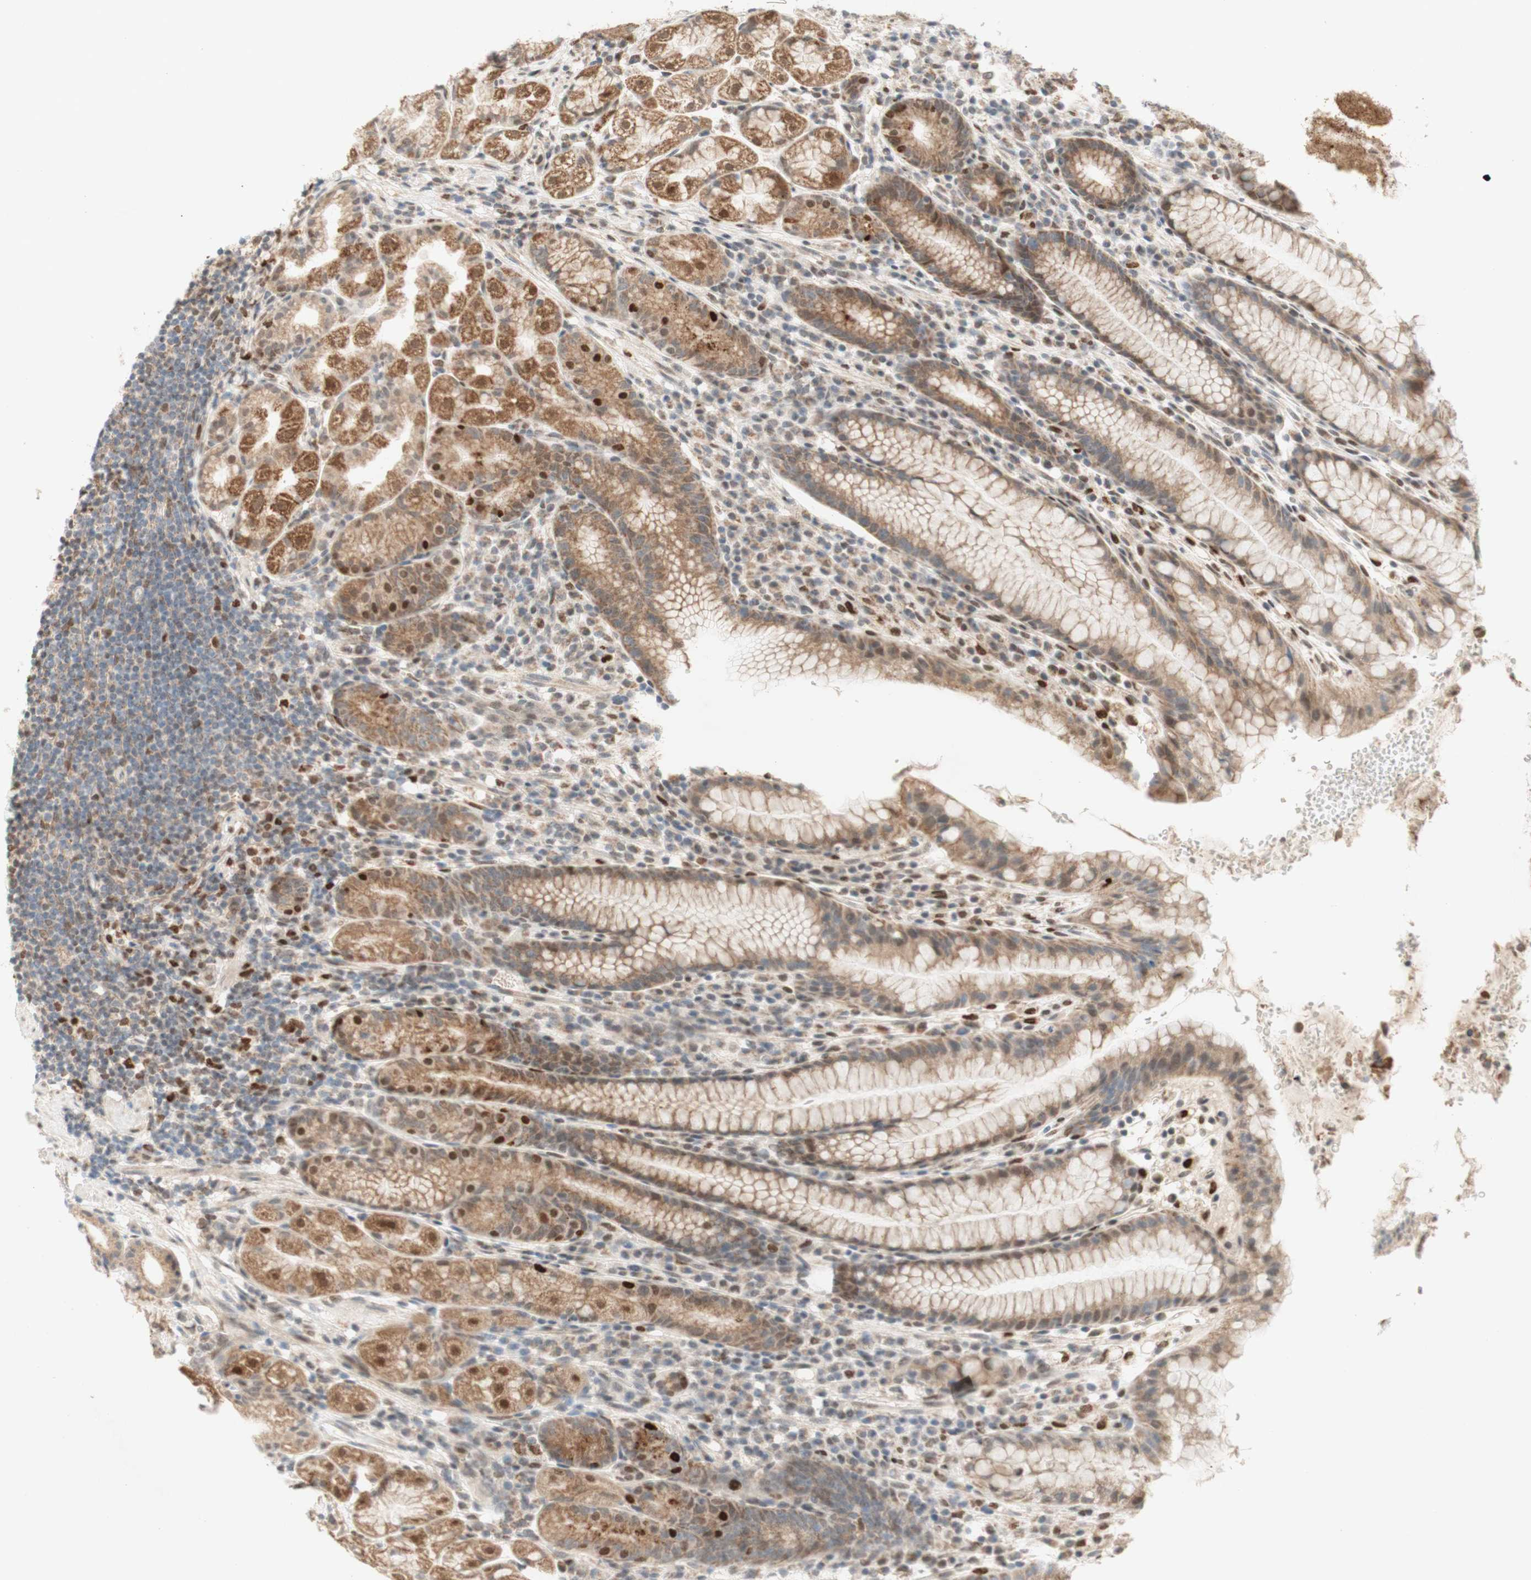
{"staining": {"intensity": "moderate", "quantity": "<25%", "location": "cytoplasmic/membranous,nuclear"}, "tissue": "stomach", "cell_type": "Glandular cells", "image_type": "normal", "snomed": [{"axis": "morphology", "description": "Normal tissue, NOS"}, {"axis": "topography", "description": "Stomach, lower"}], "caption": "Unremarkable stomach exhibits moderate cytoplasmic/membranous,nuclear expression in approximately <25% of glandular cells, visualized by immunohistochemistry.", "gene": "DNMT3A", "patient": {"sex": "male", "age": 52}}